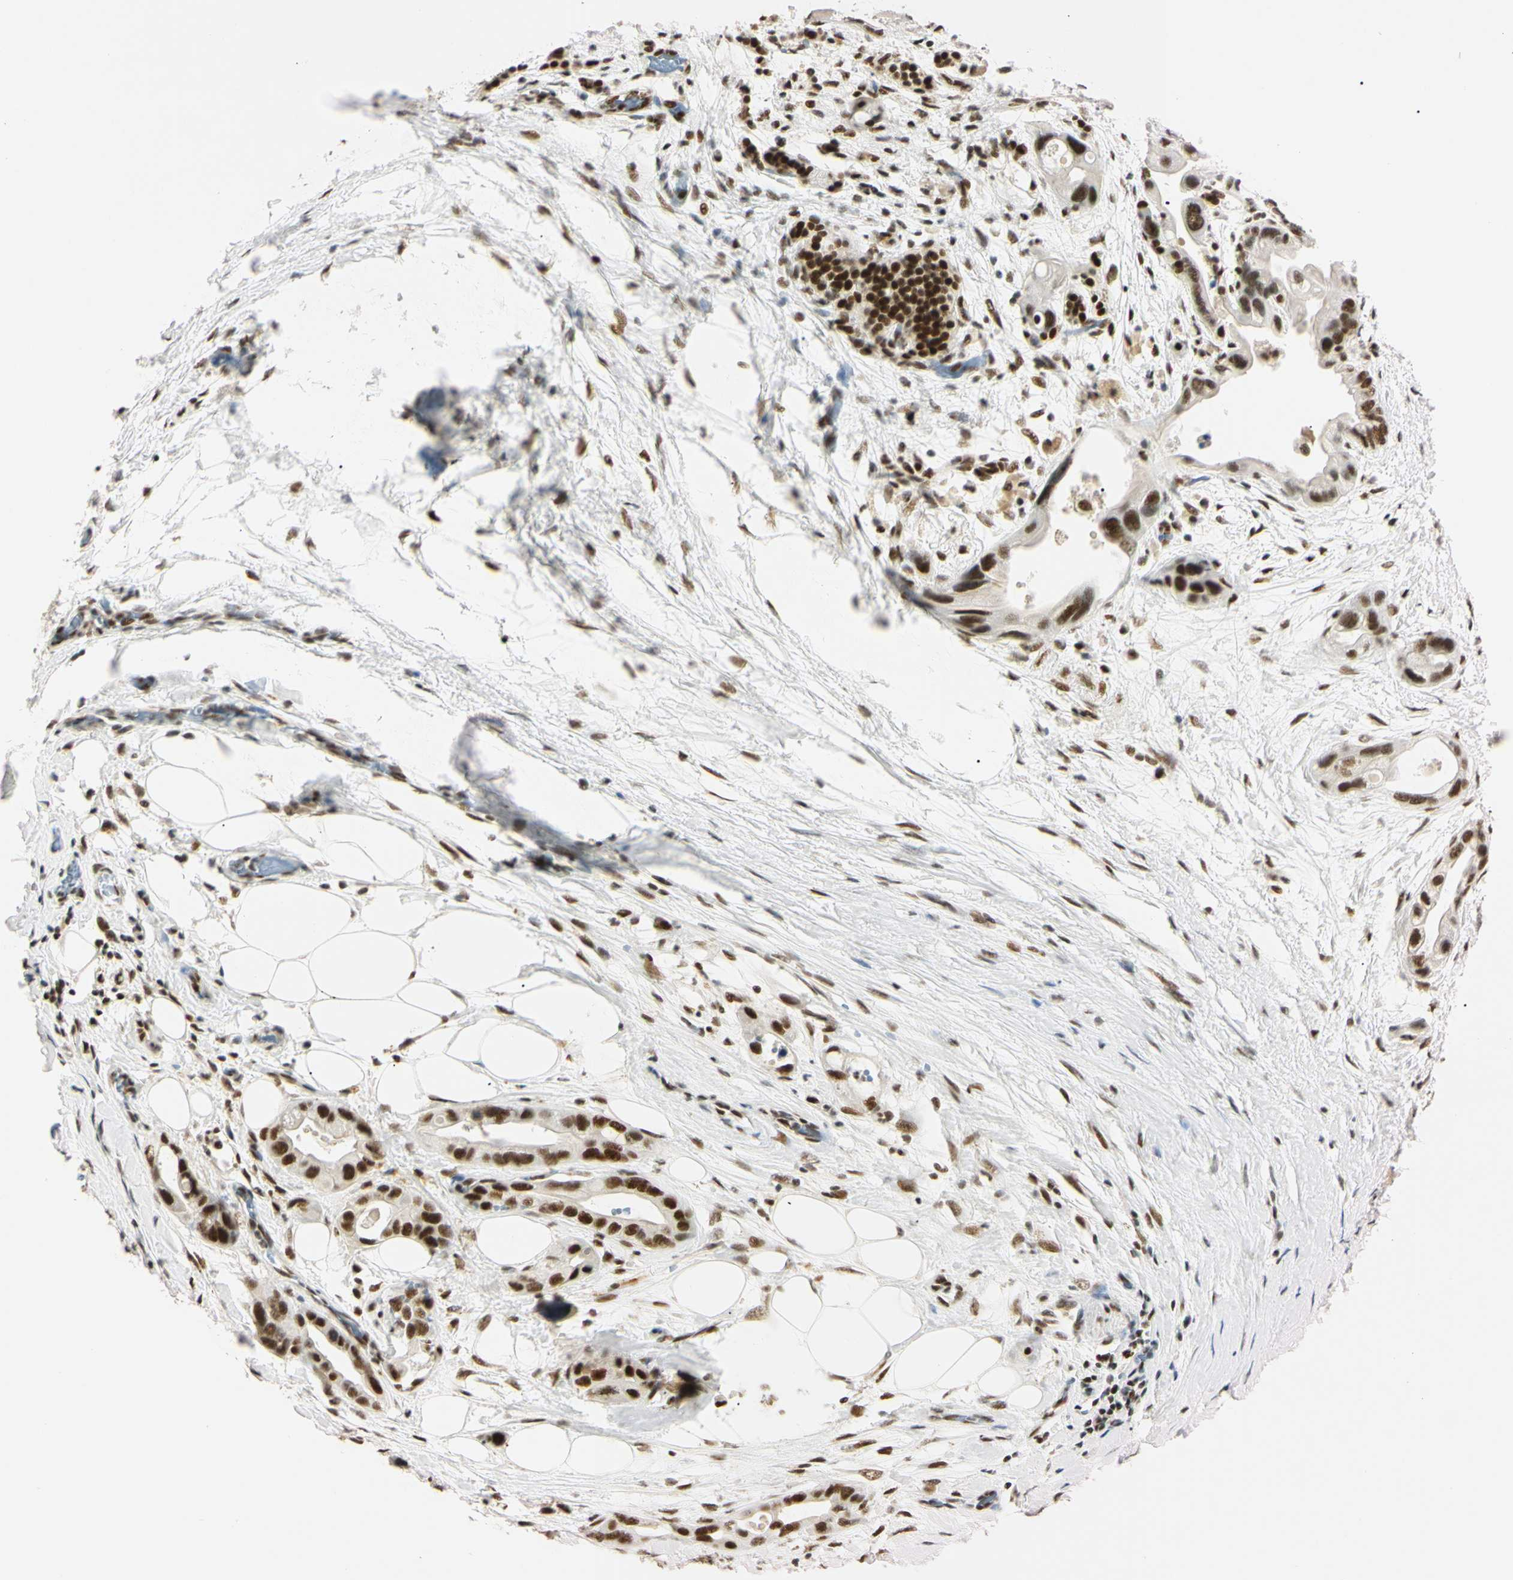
{"staining": {"intensity": "strong", "quantity": ">75%", "location": "nuclear"}, "tissue": "pancreatic cancer", "cell_type": "Tumor cells", "image_type": "cancer", "snomed": [{"axis": "morphology", "description": "Adenocarcinoma, NOS"}, {"axis": "topography", "description": "Pancreas"}], "caption": "A high amount of strong nuclear staining is appreciated in about >75% of tumor cells in adenocarcinoma (pancreatic) tissue.", "gene": "ZNF134", "patient": {"sex": "female", "age": 77}}